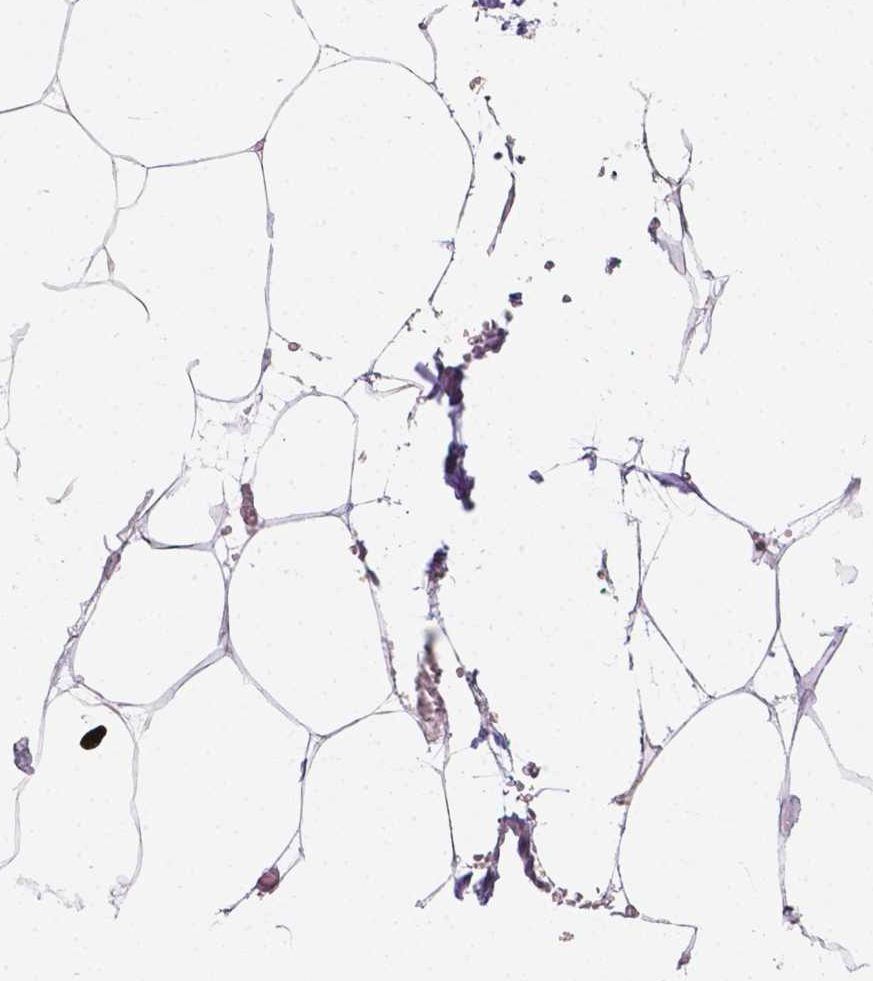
{"staining": {"intensity": "negative", "quantity": "none", "location": "none"}, "tissue": "adipose tissue", "cell_type": "Adipocytes", "image_type": "normal", "snomed": [{"axis": "morphology", "description": "Normal tissue, NOS"}, {"axis": "topography", "description": "Adipose tissue"}, {"axis": "topography", "description": "Pancreas"}, {"axis": "topography", "description": "Peripheral nerve tissue"}], "caption": "The IHC image has no significant positivity in adipocytes of adipose tissue.", "gene": "TAL1", "patient": {"sex": "female", "age": 58}}